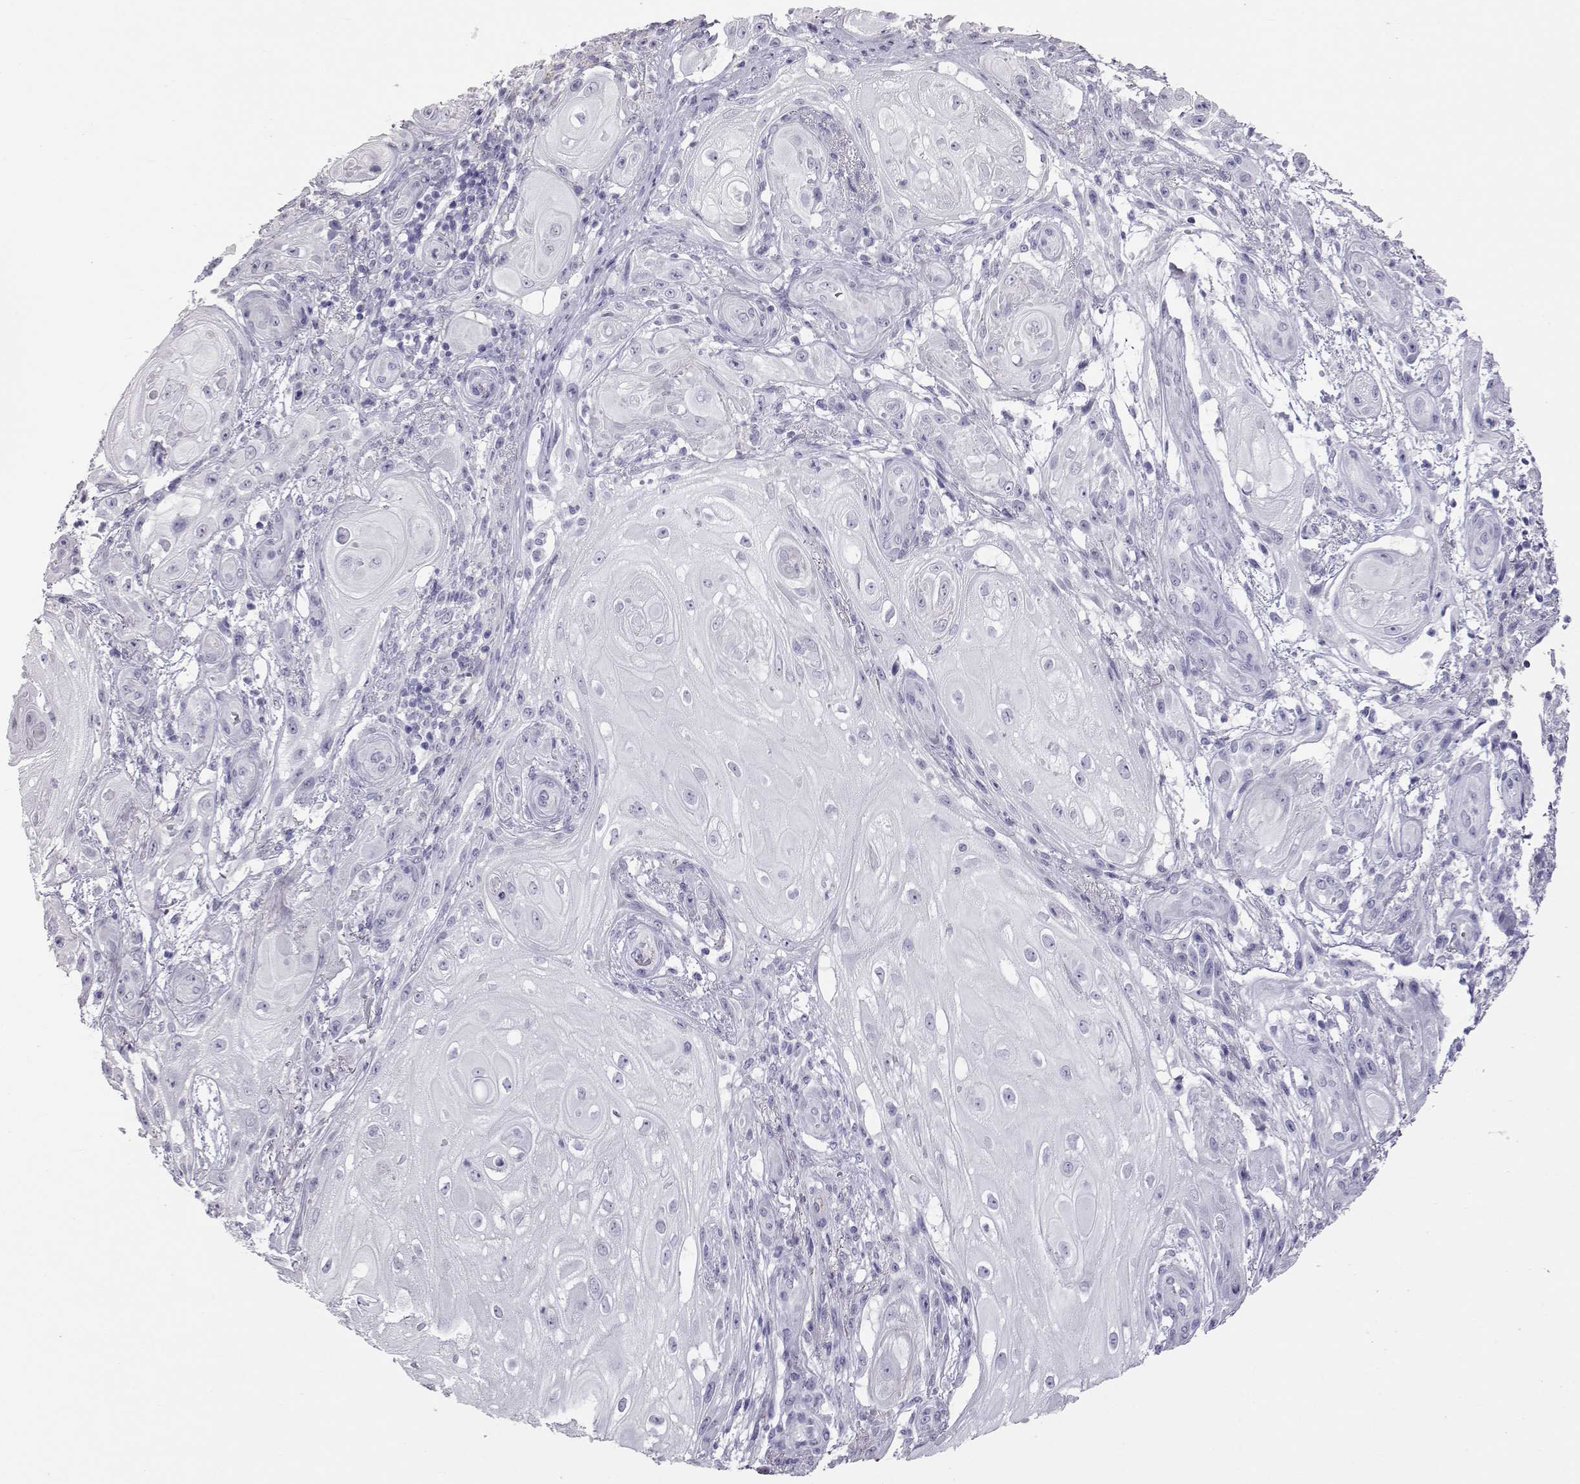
{"staining": {"intensity": "negative", "quantity": "none", "location": "none"}, "tissue": "skin cancer", "cell_type": "Tumor cells", "image_type": "cancer", "snomed": [{"axis": "morphology", "description": "Squamous cell carcinoma, NOS"}, {"axis": "topography", "description": "Skin"}], "caption": "Tumor cells show no significant staining in skin cancer. Brightfield microscopy of immunohistochemistry (IHC) stained with DAB (brown) and hematoxylin (blue), captured at high magnification.", "gene": "PMCH", "patient": {"sex": "male", "age": 62}}